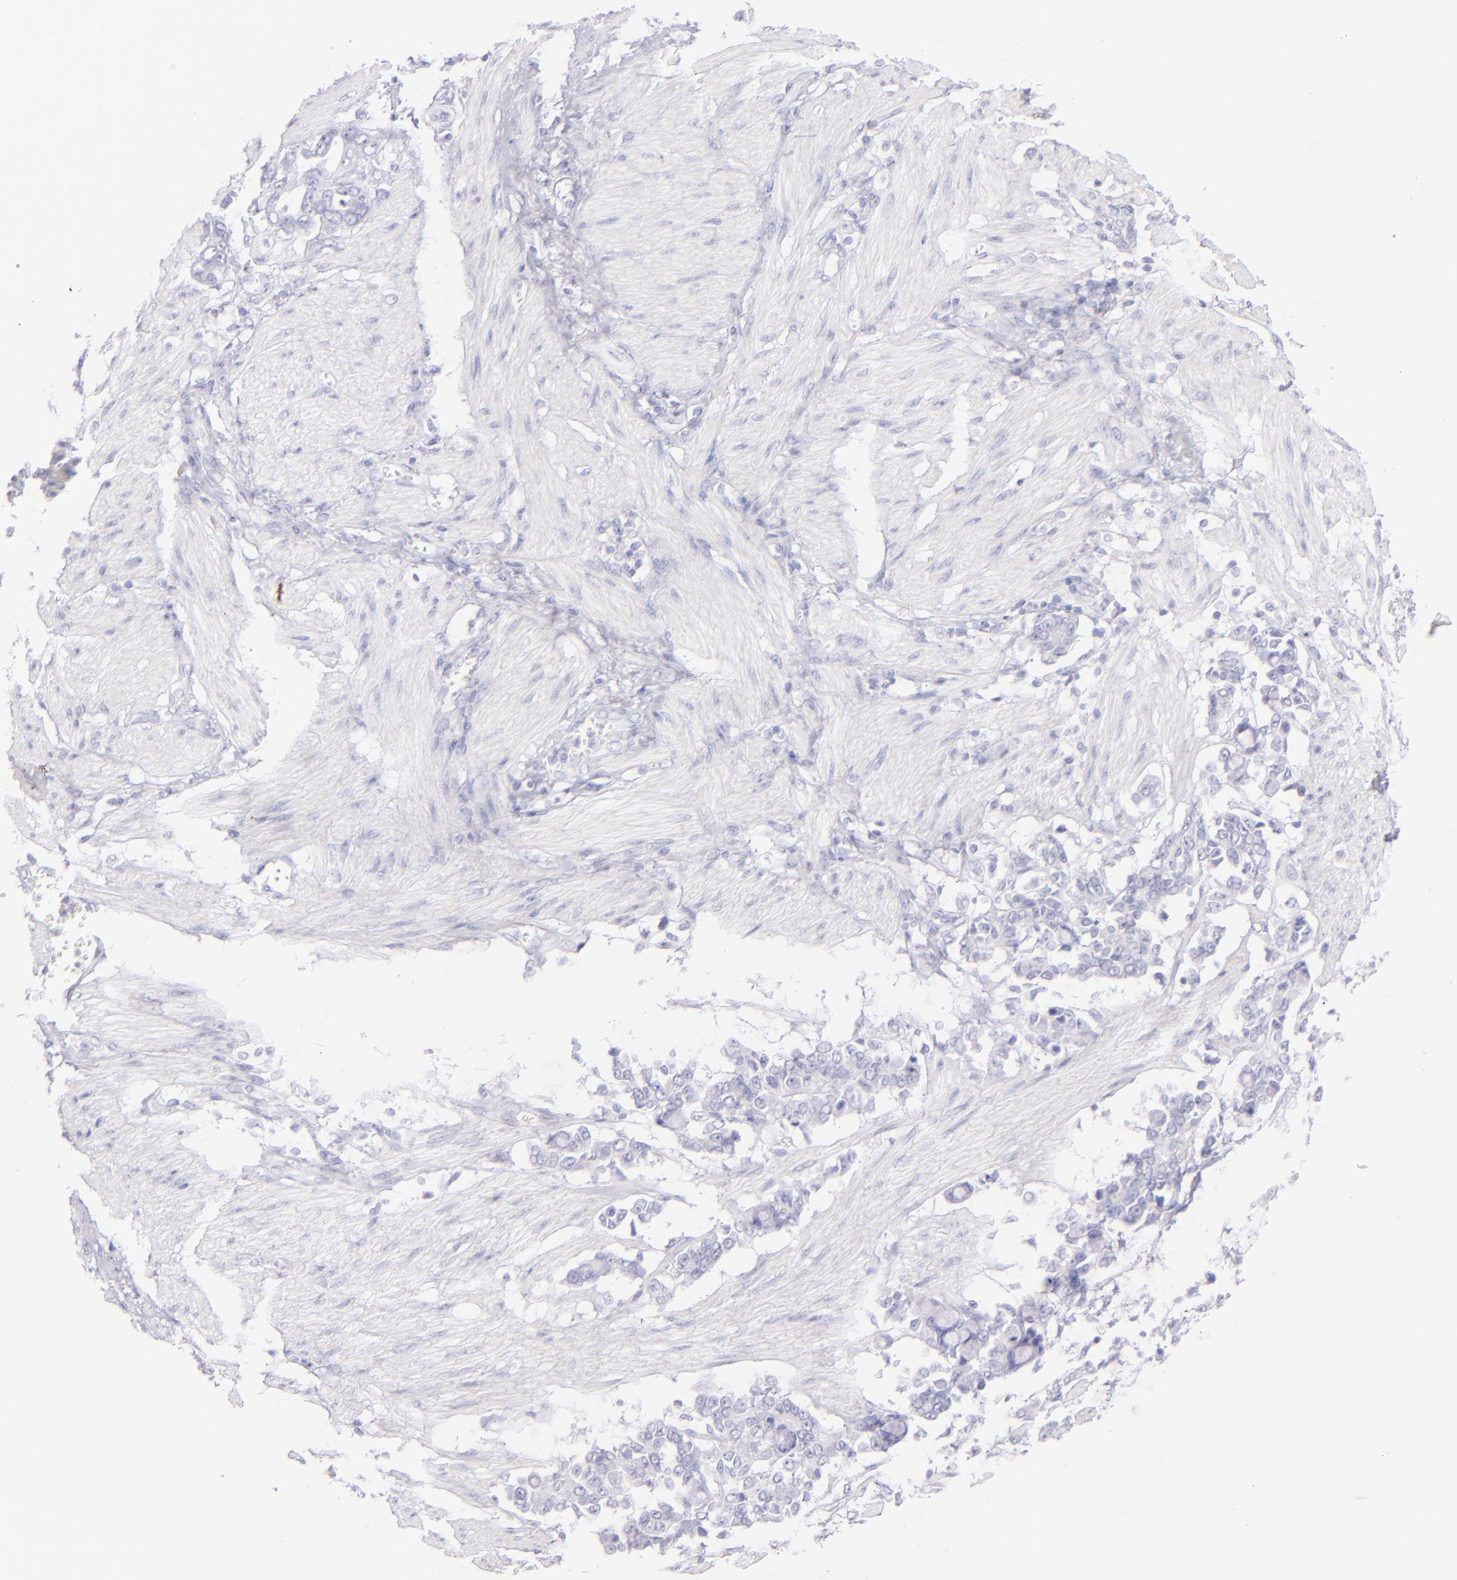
{"staining": {"intensity": "negative", "quantity": "none", "location": "none"}, "tissue": "stomach cancer", "cell_type": "Tumor cells", "image_type": "cancer", "snomed": [{"axis": "morphology", "description": "Adenocarcinoma, NOS"}, {"axis": "topography", "description": "Stomach"}], "caption": "Immunohistochemistry of human stomach cancer (adenocarcinoma) reveals no staining in tumor cells.", "gene": "SDC1", "patient": {"sex": "male", "age": 78}}